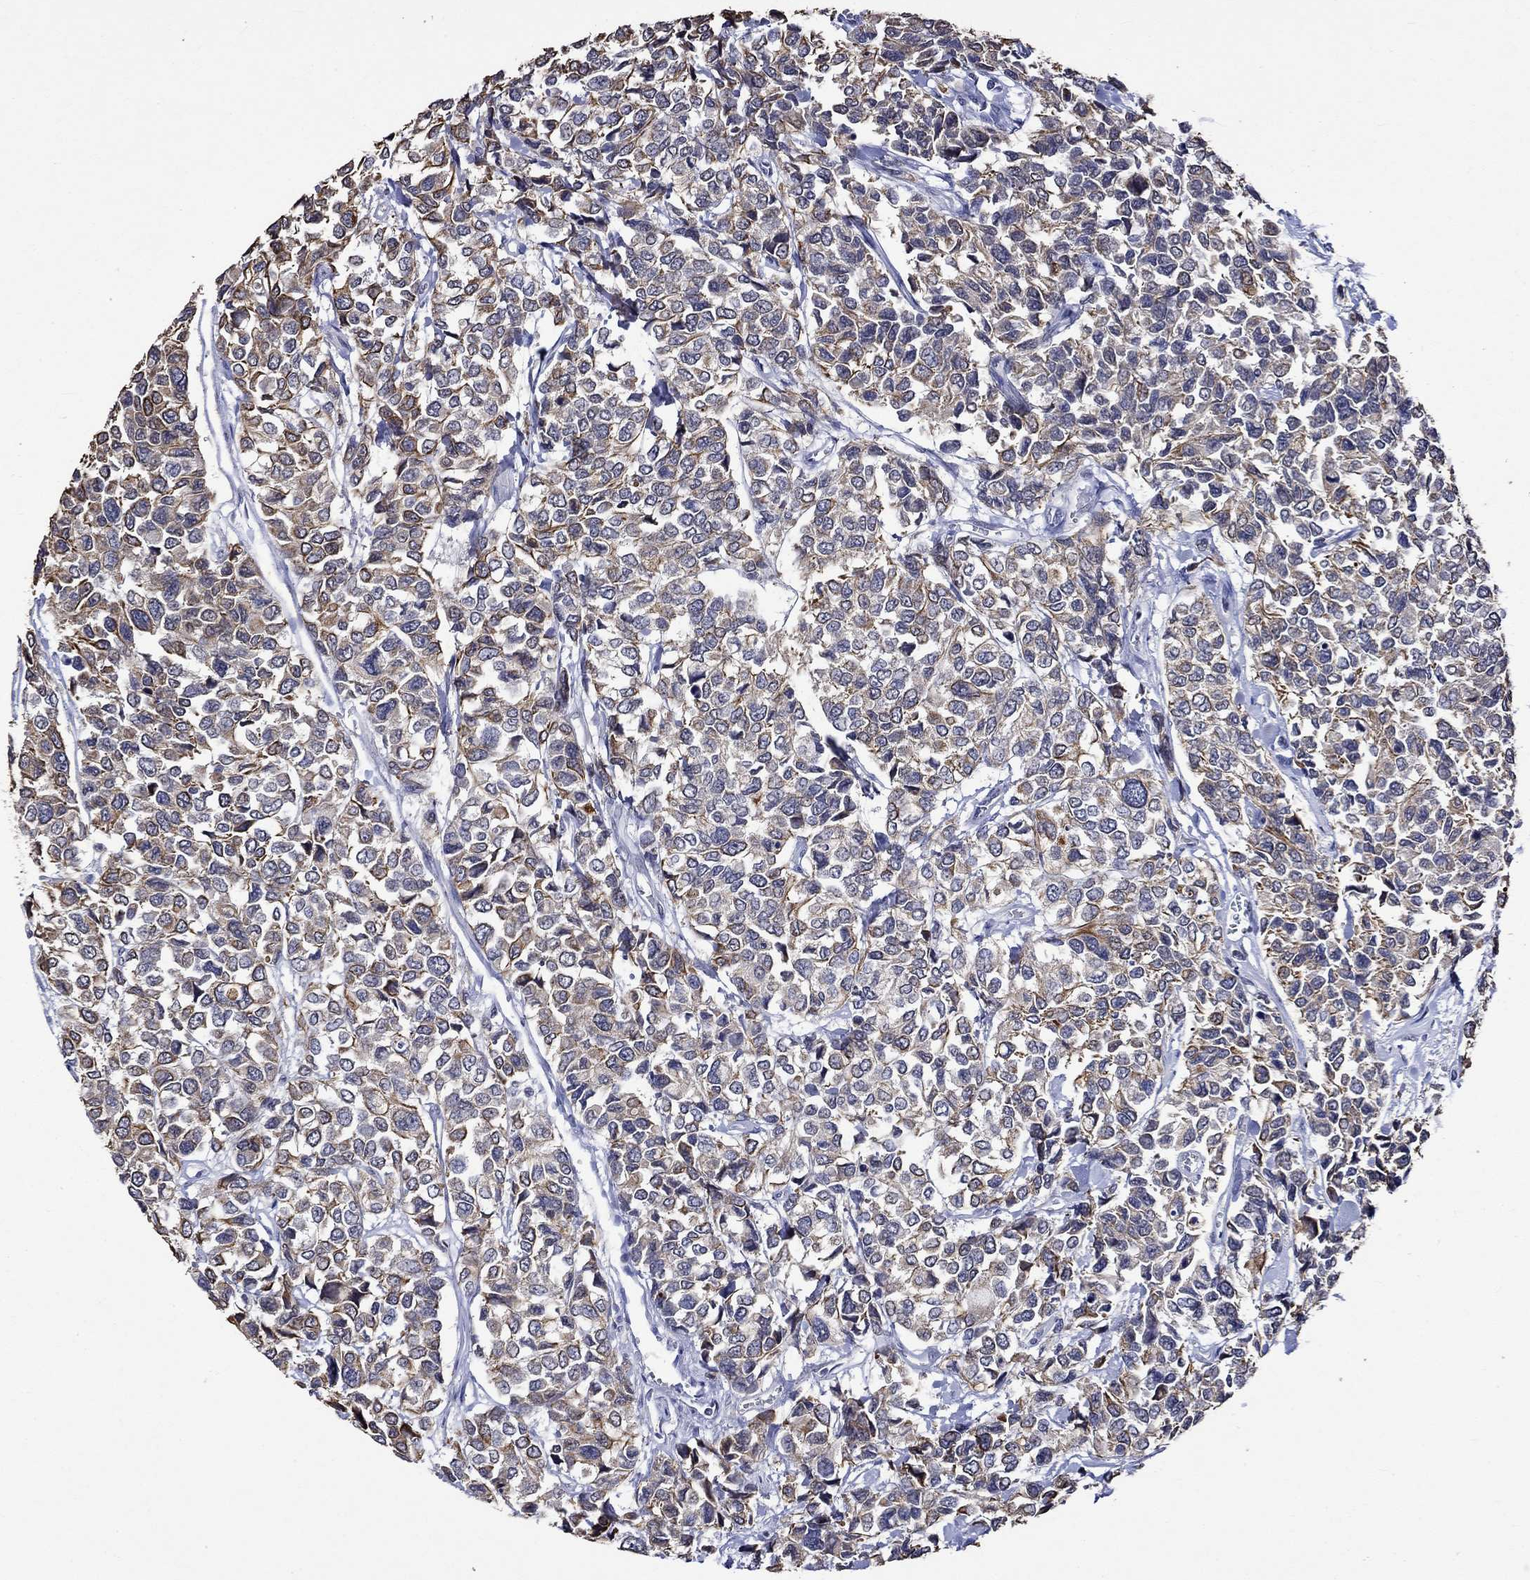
{"staining": {"intensity": "strong", "quantity": "25%-75%", "location": "cytoplasmic/membranous"}, "tissue": "urothelial cancer", "cell_type": "Tumor cells", "image_type": "cancer", "snomed": [{"axis": "morphology", "description": "Urothelial carcinoma, High grade"}, {"axis": "topography", "description": "Urinary bladder"}], "caption": "Human urothelial cancer stained with a brown dye displays strong cytoplasmic/membranous positive staining in approximately 25%-75% of tumor cells.", "gene": "DDX3Y", "patient": {"sex": "male", "age": 77}}